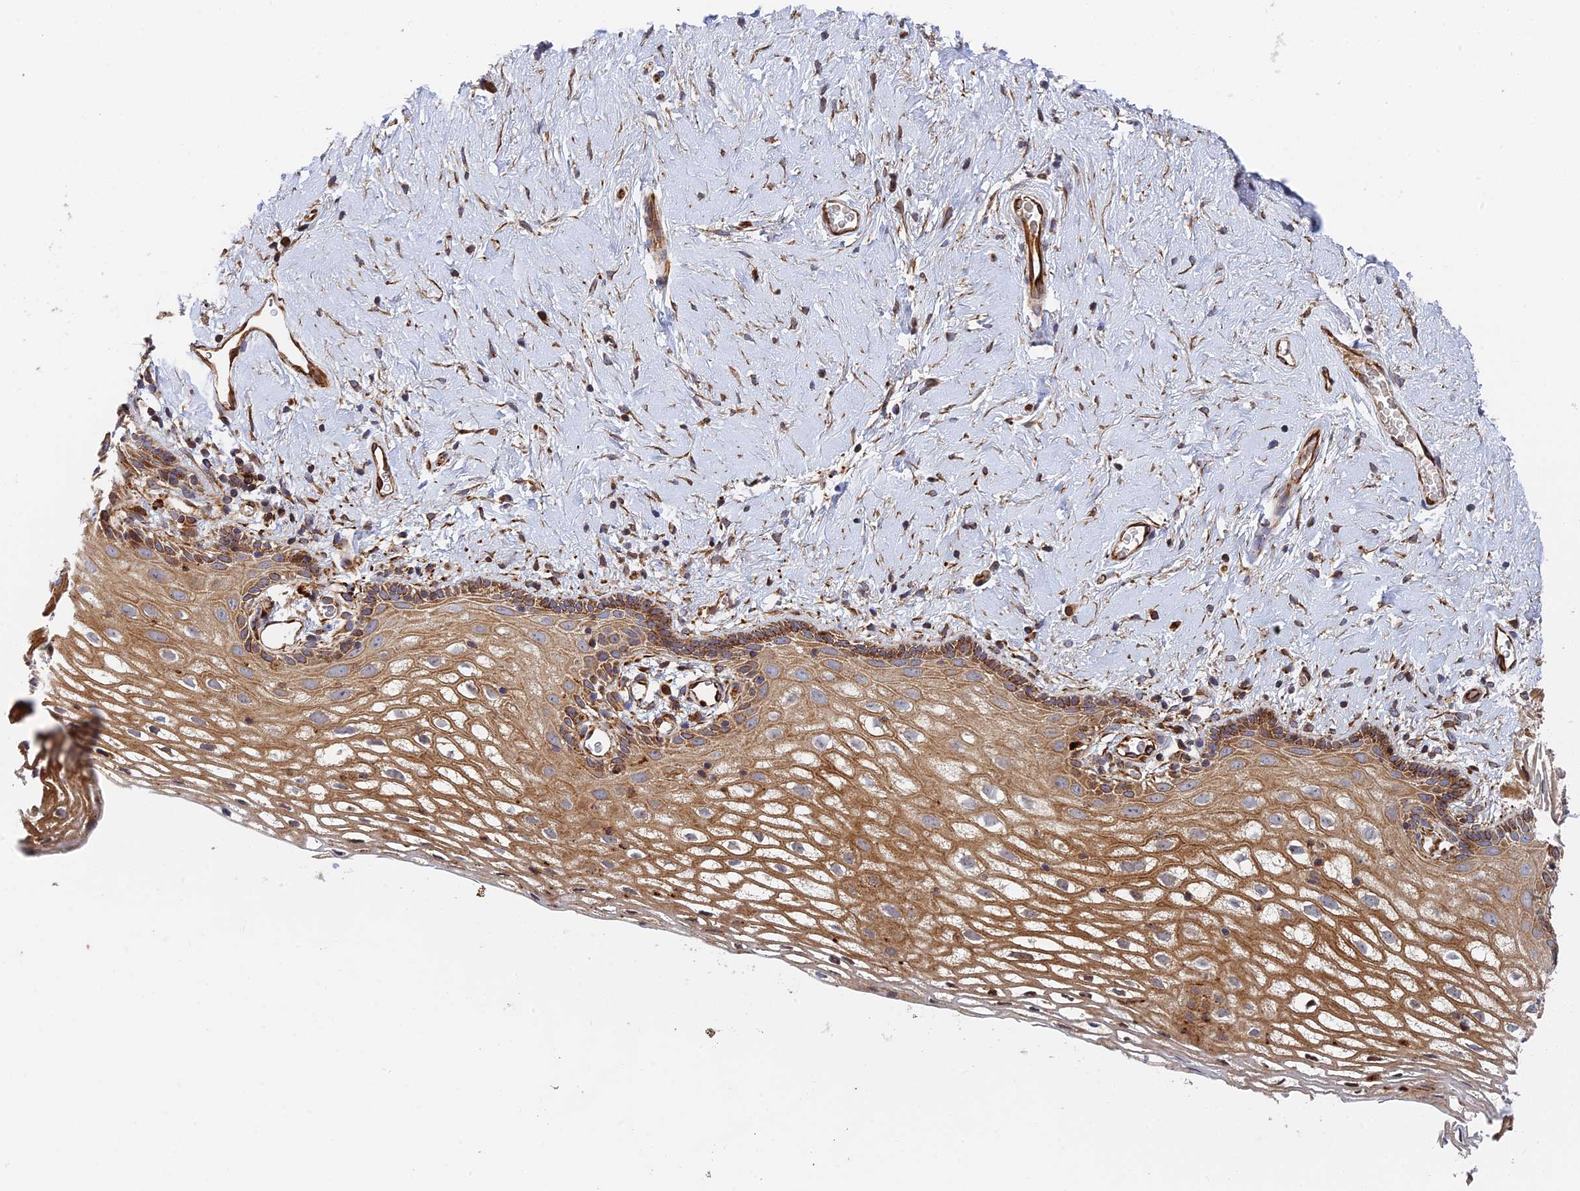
{"staining": {"intensity": "moderate", "quantity": ">75%", "location": "cytoplasmic/membranous"}, "tissue": "vagina", "cell_type": "Squamous epithelial cells", "image_type": "normal", "snomed": [{"axis": "morphology", "description": "Normal tissue, NOS"}, {"axis": "morphology", "description": "Adenocarcinoma, NOS"}, {"axis": "topography", "description": "Rectum"}, {"axis": "topography", "description": "Vagina"}], "caption": "Vagina stained with DAB (3,3'-diaminobenzidine) immunohistochemistry shows medium levels of moderate cytoplasmic/membranous expression in about >75% of squamous epithelial cells. (DAB (3,3'-diaminobenzidine) IHC with brightfield microscopy, high magnification).", "gene": "PPP2R3C", "patient": {"sex": "female", "age": 71}}